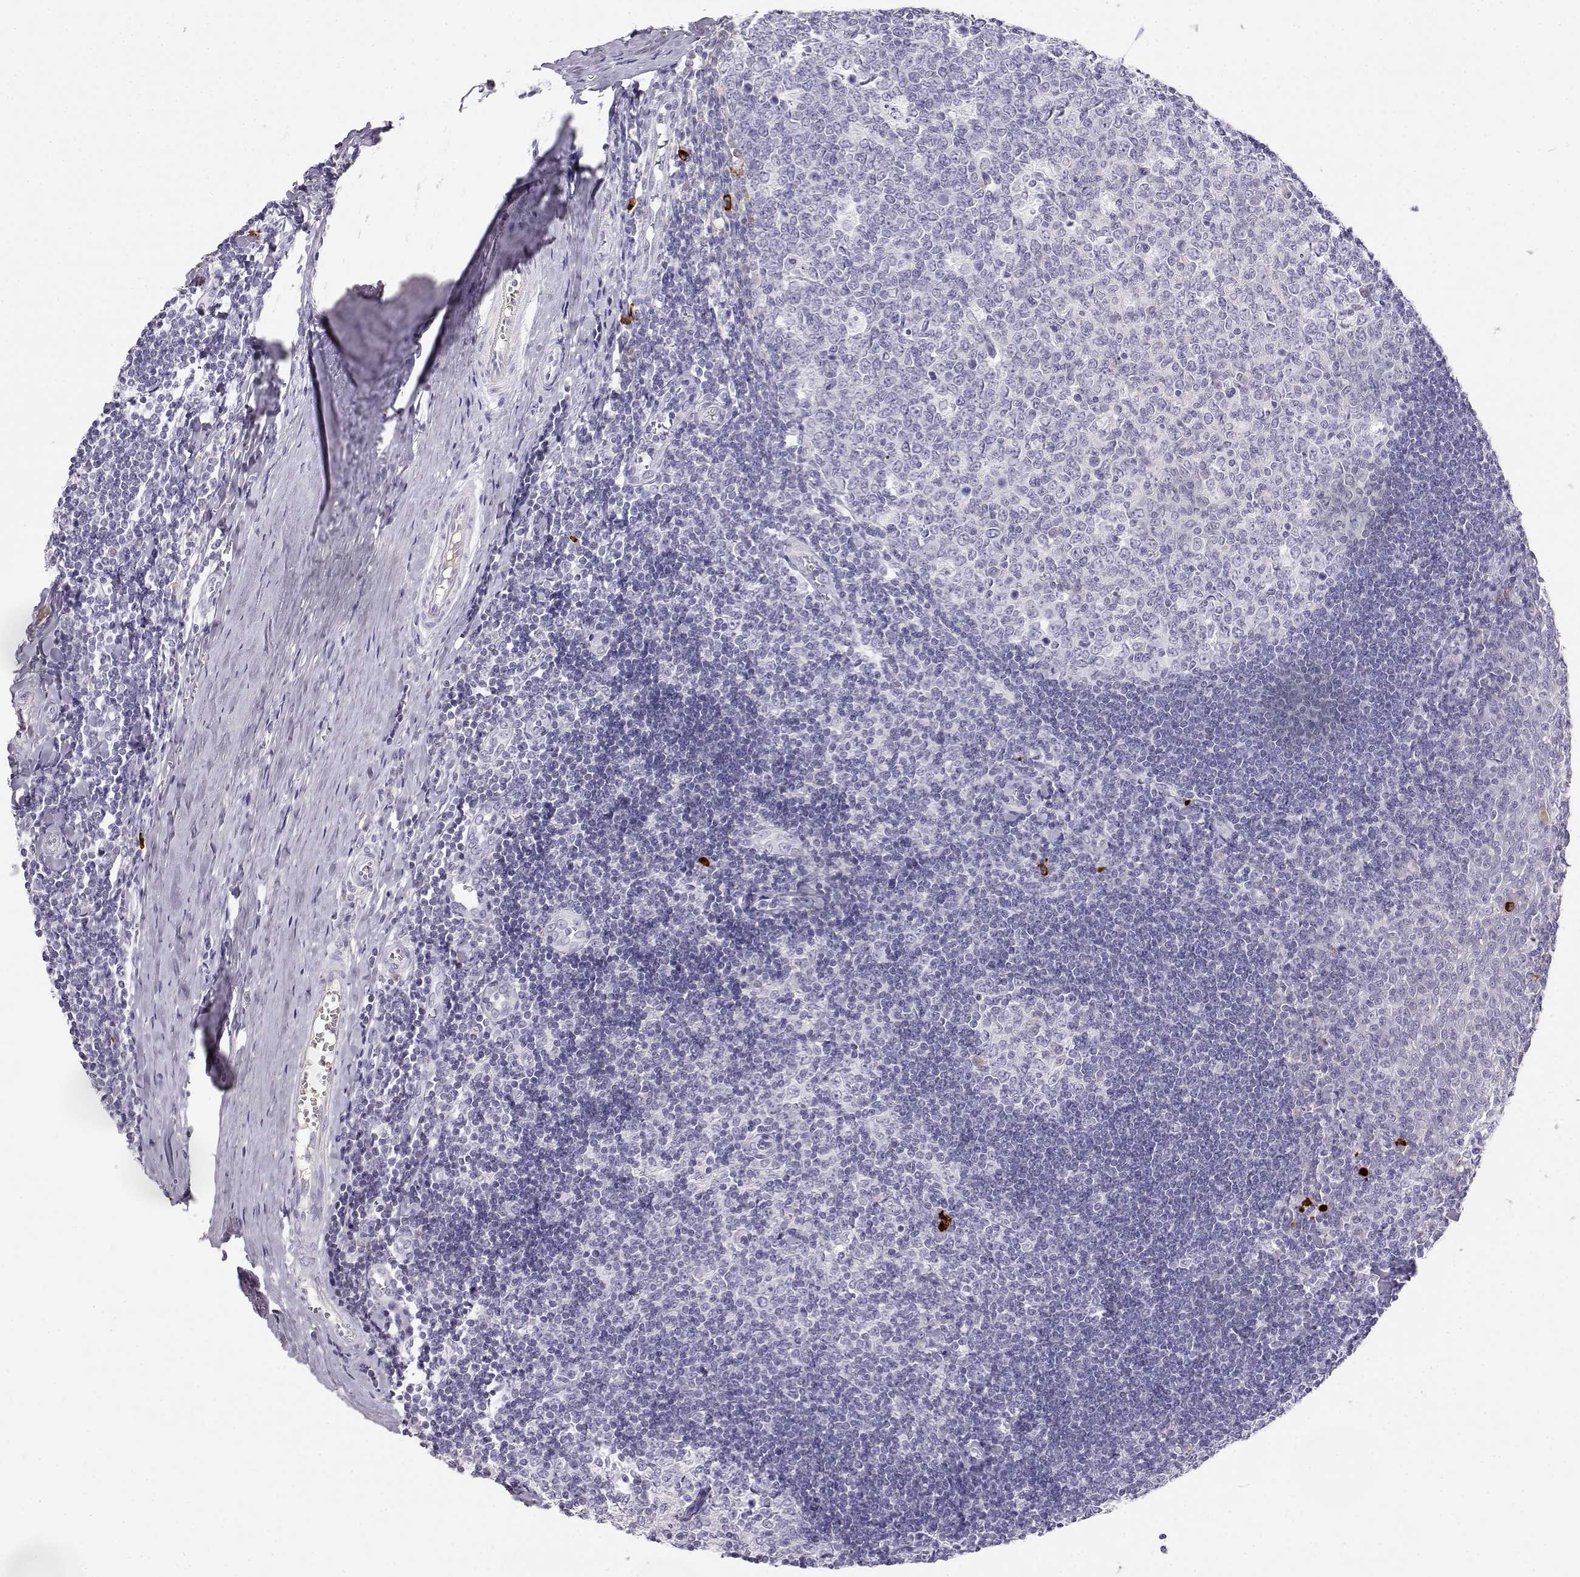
{"staining": {"intensity": "negative", "quantity": "none", "location": "none"}, "tissue": "tonsil", "cell_type": "Germinal center cells", "image_type": "normal", "snomed": [{"axis": "morphology", "description": "Normal tissue, NOS"}, {"axis": "topography", "description": "Tonsil"}], "caption": "Human tonsil stained for a protein using immunohistochemistry shows no staining in germinal center cells.", "gene": "GPR174", "patient": {"sex": "female", "age": 12}}